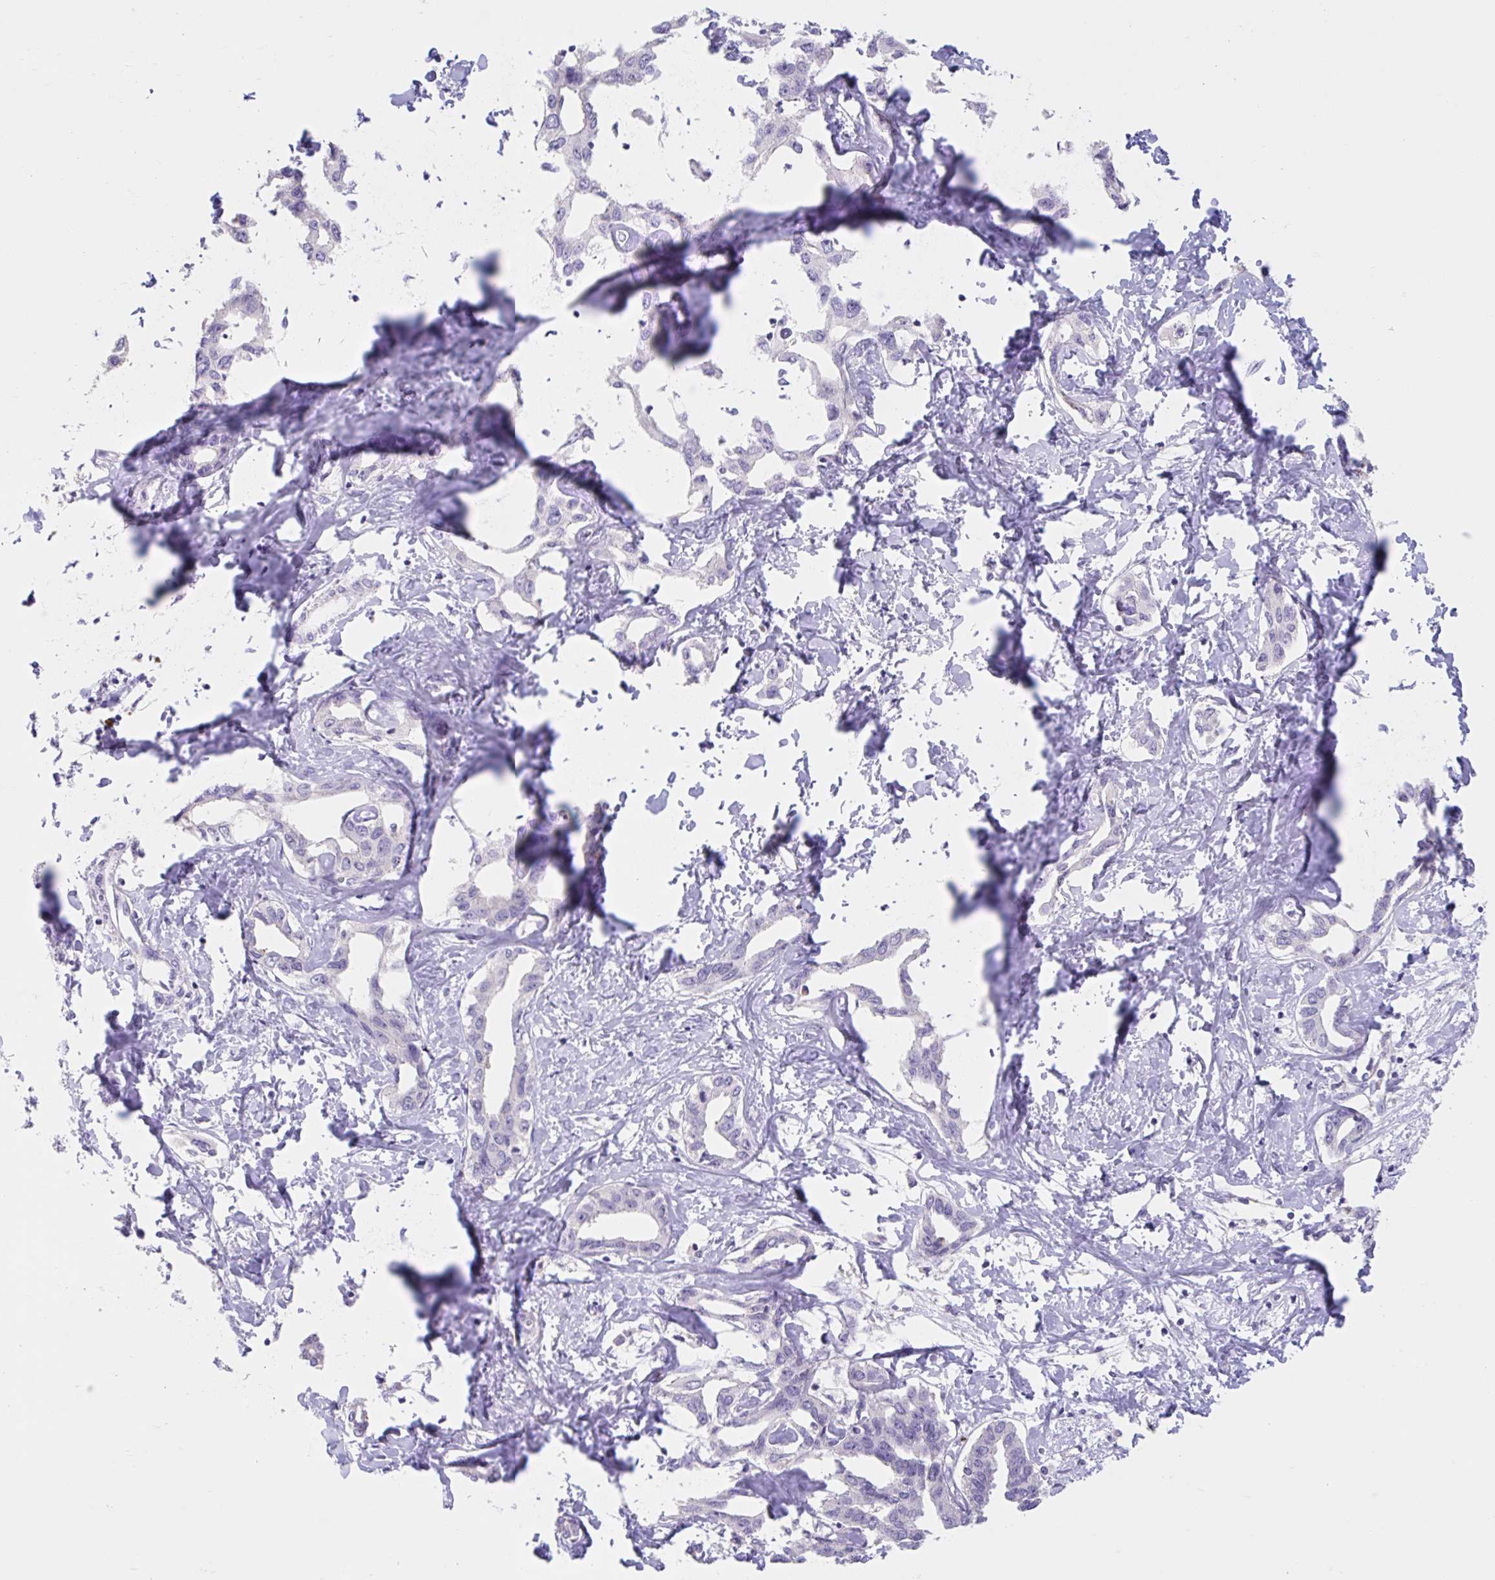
{"staining": {"intensity": "negative", "quantity": "none", "location": "none"}, "tissue": "liver cancer", "cell_type": "Tumor cells", "image_type": "cancer", "snomed": [{"axis": "morphology", "description": "Cholangiocarcinoma"}, {"axis": "topography", "description": "Liver"}], "caption": "Protein analysis of cholangiocarcinoma (liver) displays no significant expression in tumor cells.", "gene": "GPR162", "patient": {"sex": "male", "age": 59}}